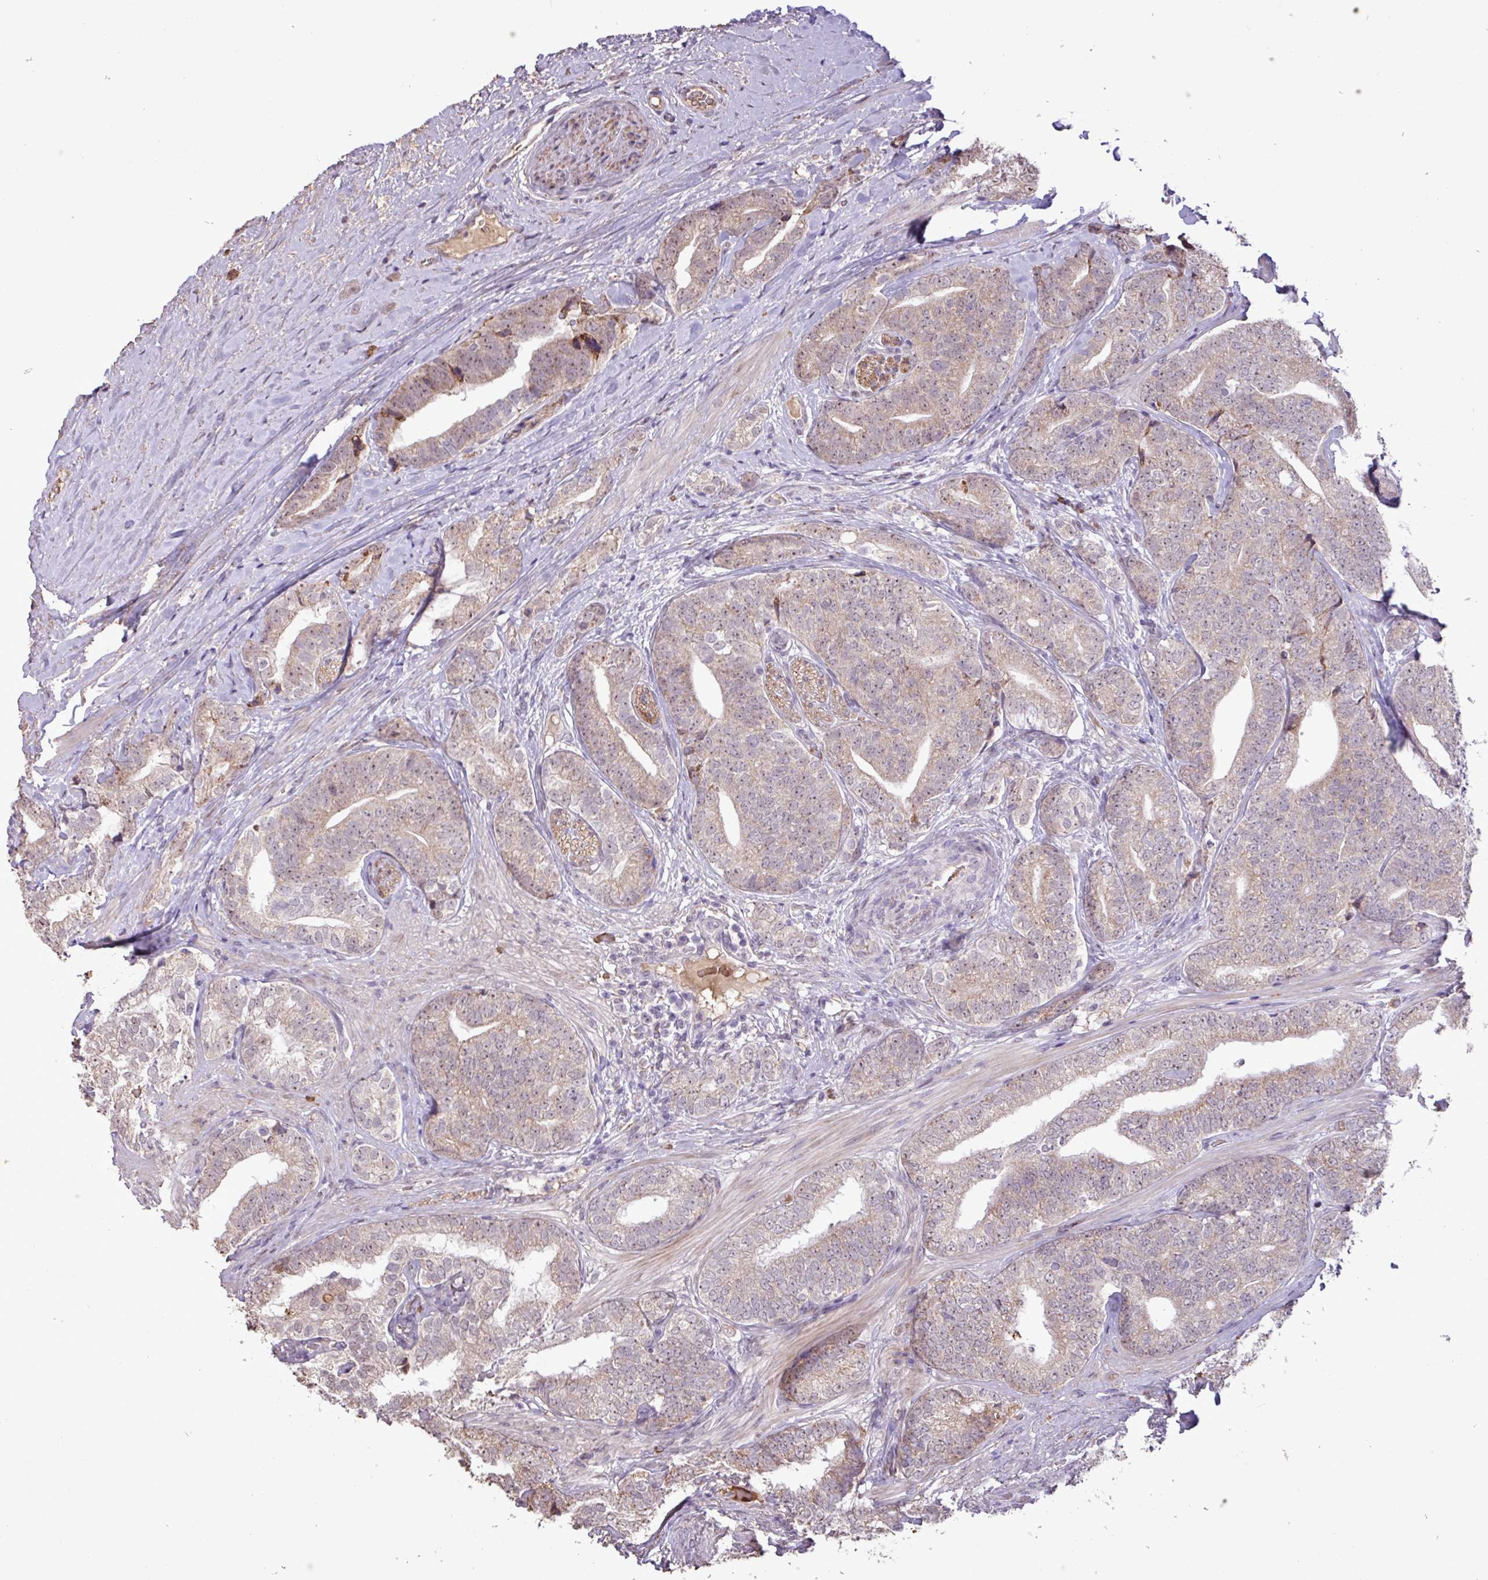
{"staining": {"intensity": "weak", "quantity": "25%-75%", "location": "nuclear"}, "tissue": "prostate cancer", "cell_type": "Tumor cells", "image_type": "cancer", "snomed": [{"axis": "morphology", "description": "Adenocarcinoma, High grade"}, {"axis": "topography", "description": "Prostate"}], "caption": "High-power microscopy captured an immunohistochemistry (IHC) image of prostate cancer (high-grade adenocarcinoma), revealing weak nuclear expression in about 25%-75% of tumor cells.", "gene": "L3MBTL3", "patient": {"sex": "male", "age": 72}}